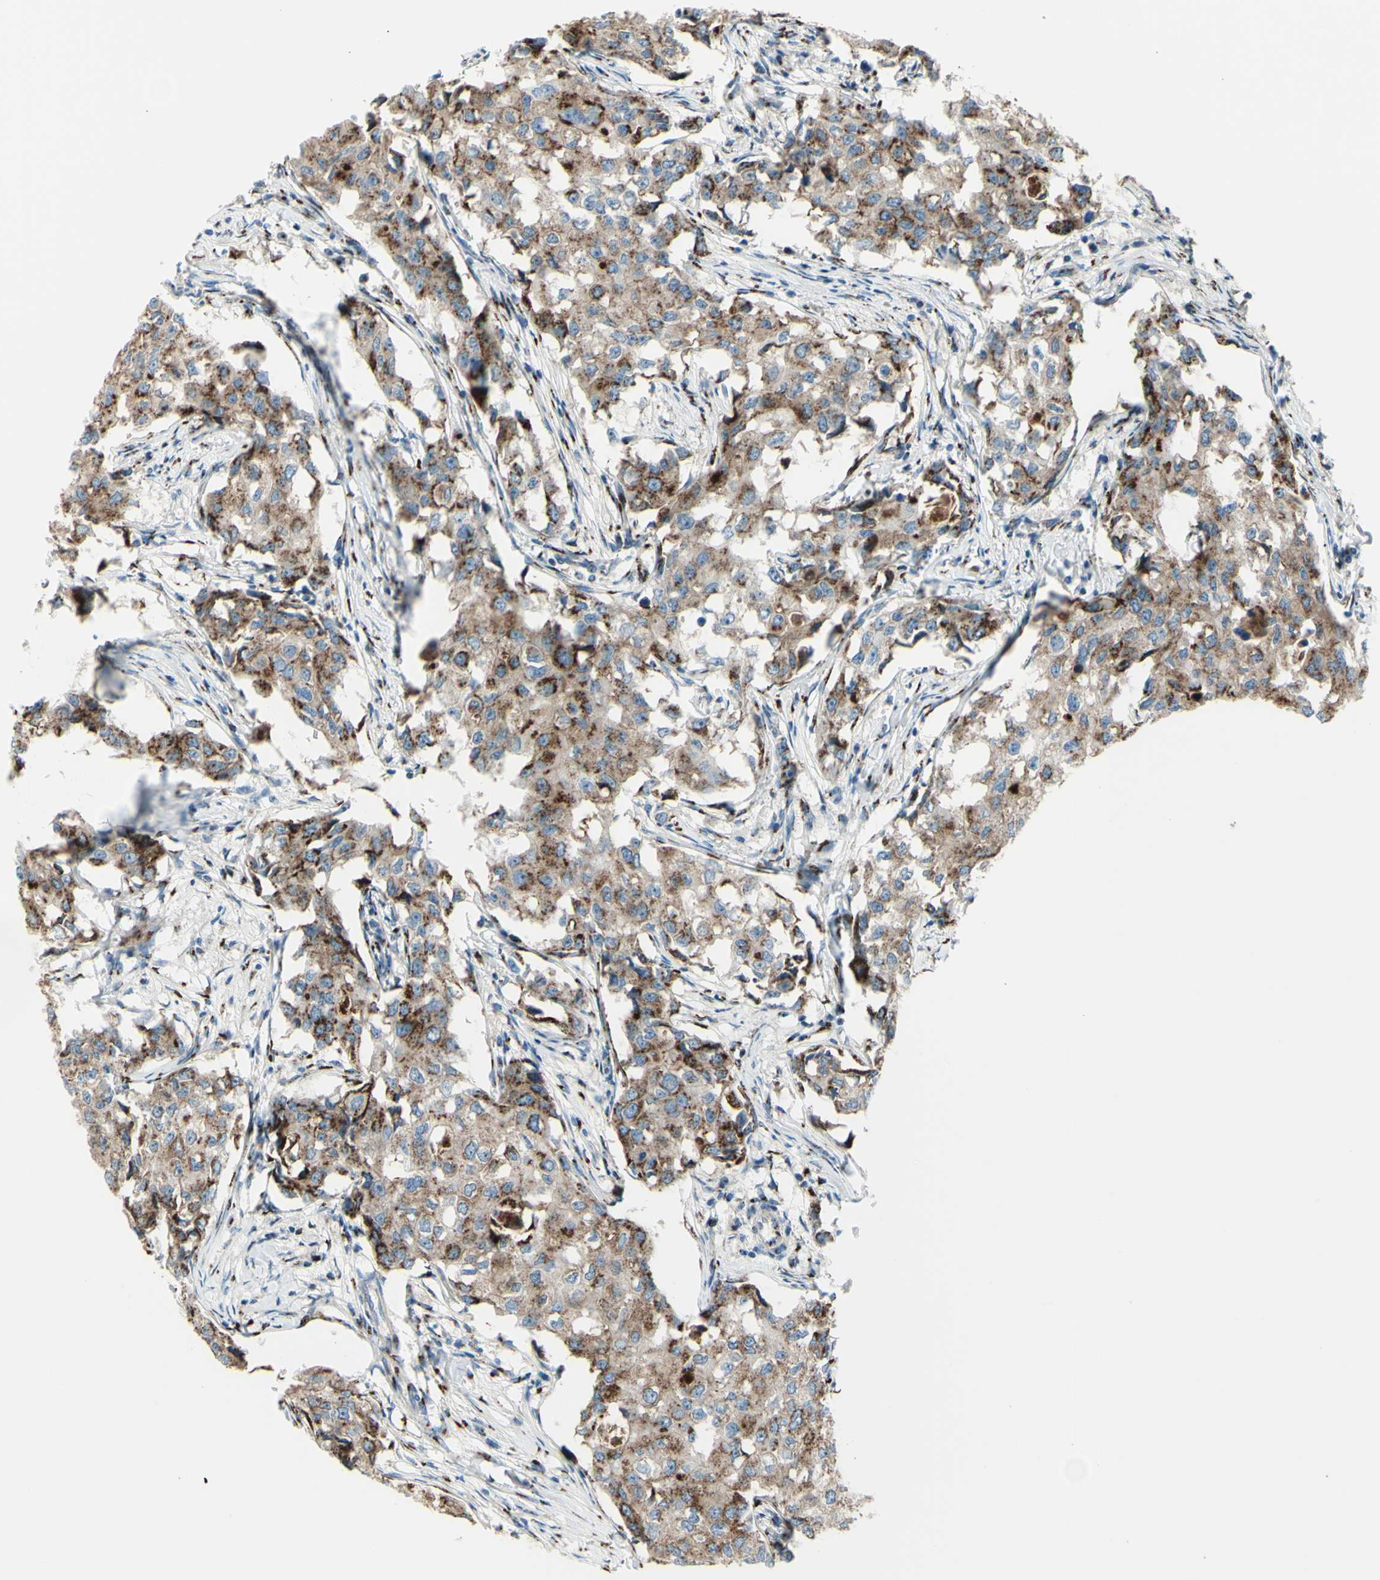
{"staining": {"intensity": "moderate", "quantity": ">75%", "location": "cytoplasmic/membranous"}, "tissue": "breast cancer", "cell_type": "Tumor cells", "image_type": "cancer", "snomed": [{"axis": "morphology", "description": "Duct carcinoma"}, {"axis": "topography", "description": "Breast"}], "caption": "Brown immunohistochemical staining in human breast intraductal carcinoma reveals moderate cytoplasmic/membranous expression in approximately >75% of tumor cells. The staining is performed using DAB (3,3'-diaminobenzidine) brown chromogen to label protein expression. The nuclei are counter-stained blue using hematoxylin.", "gene": "B4GALT1", "patient": {"sex": "female", "age": 27}}